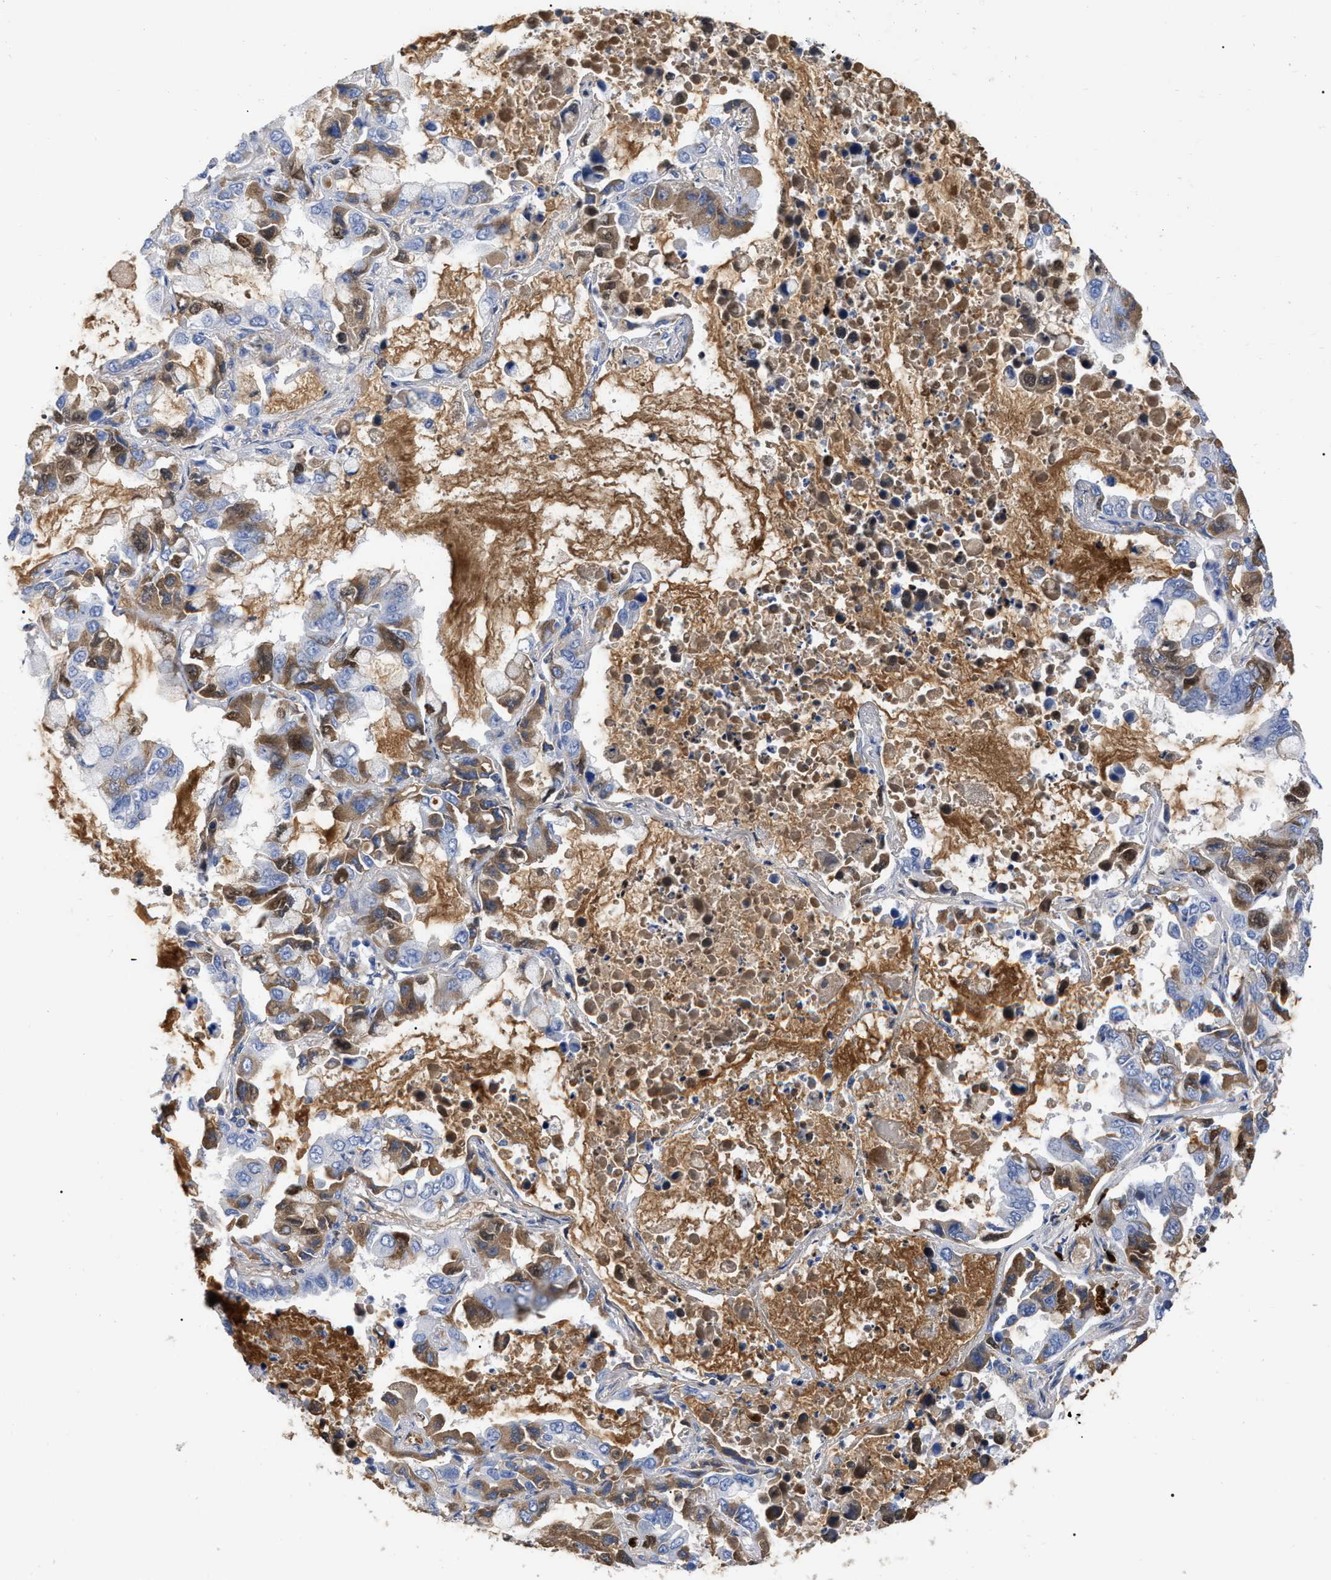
{"staining": {"intensity": "moderate", "quantity": "25%-75%", "location": "cytoplasmic/membranous,nuclear"}, "tissue": "lung cancer", "cell_type": "Tumor cells", "image_type": "cancer", "snomed": [{"axis": "morphology", "description": "Adenocarcinoma, NOS"}, {"axis": "topography", "description": "Lung"}], "caption": "Immunohistochemistry (IHC) photomicrograph of human lung cancer stained for a protein (brown), which exhibits medium levels of moderate cytoplasmic/membranous and nuclear staining in approximately 25%-75% of tumor cells.", "gene": "IGHV5-51", "patient": {"sex": "male", "age": 64}}